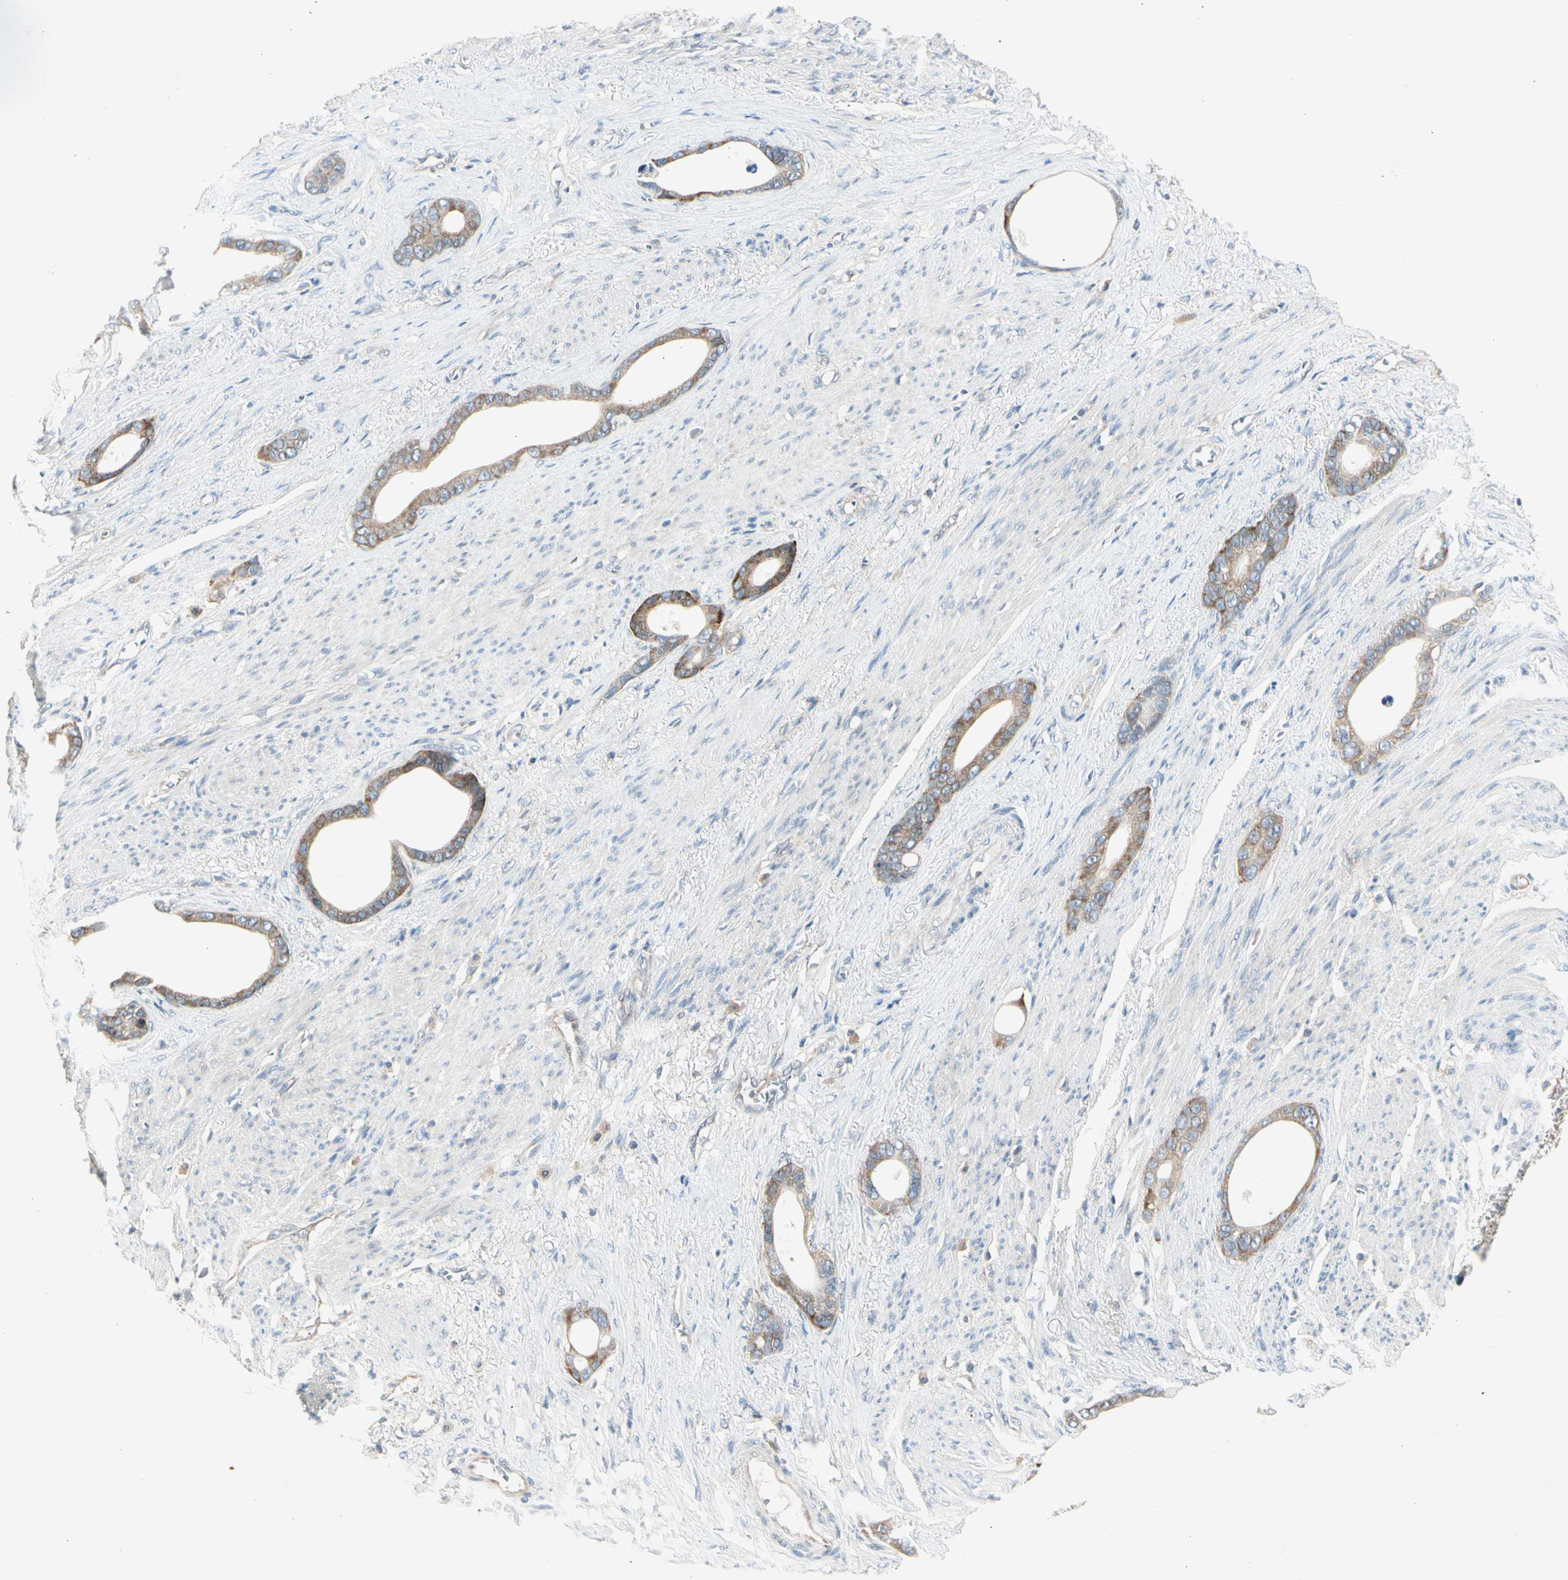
{"staining": {"intensity": "moderate", "quantity": ">75%", "location": "cytoplasmic/membranous"}, "tissue": "stomach cancer", "cell_type": "Tumor cells", "image_type": "cancer", "snomed": [{"axis": "morphology", "description": "Adenocarcinoma, NOS"}, {"axis": "topography", "description": "Stomach"}], "caption": "Tumor cells reveal medium levels of moderate cytoplasmic/membranous positivity in approximately >75% of cells in stomach cancer (adenocarcinoma).", "gene": "IL1R1", "patient": {"sex": "female", "age": 75}}